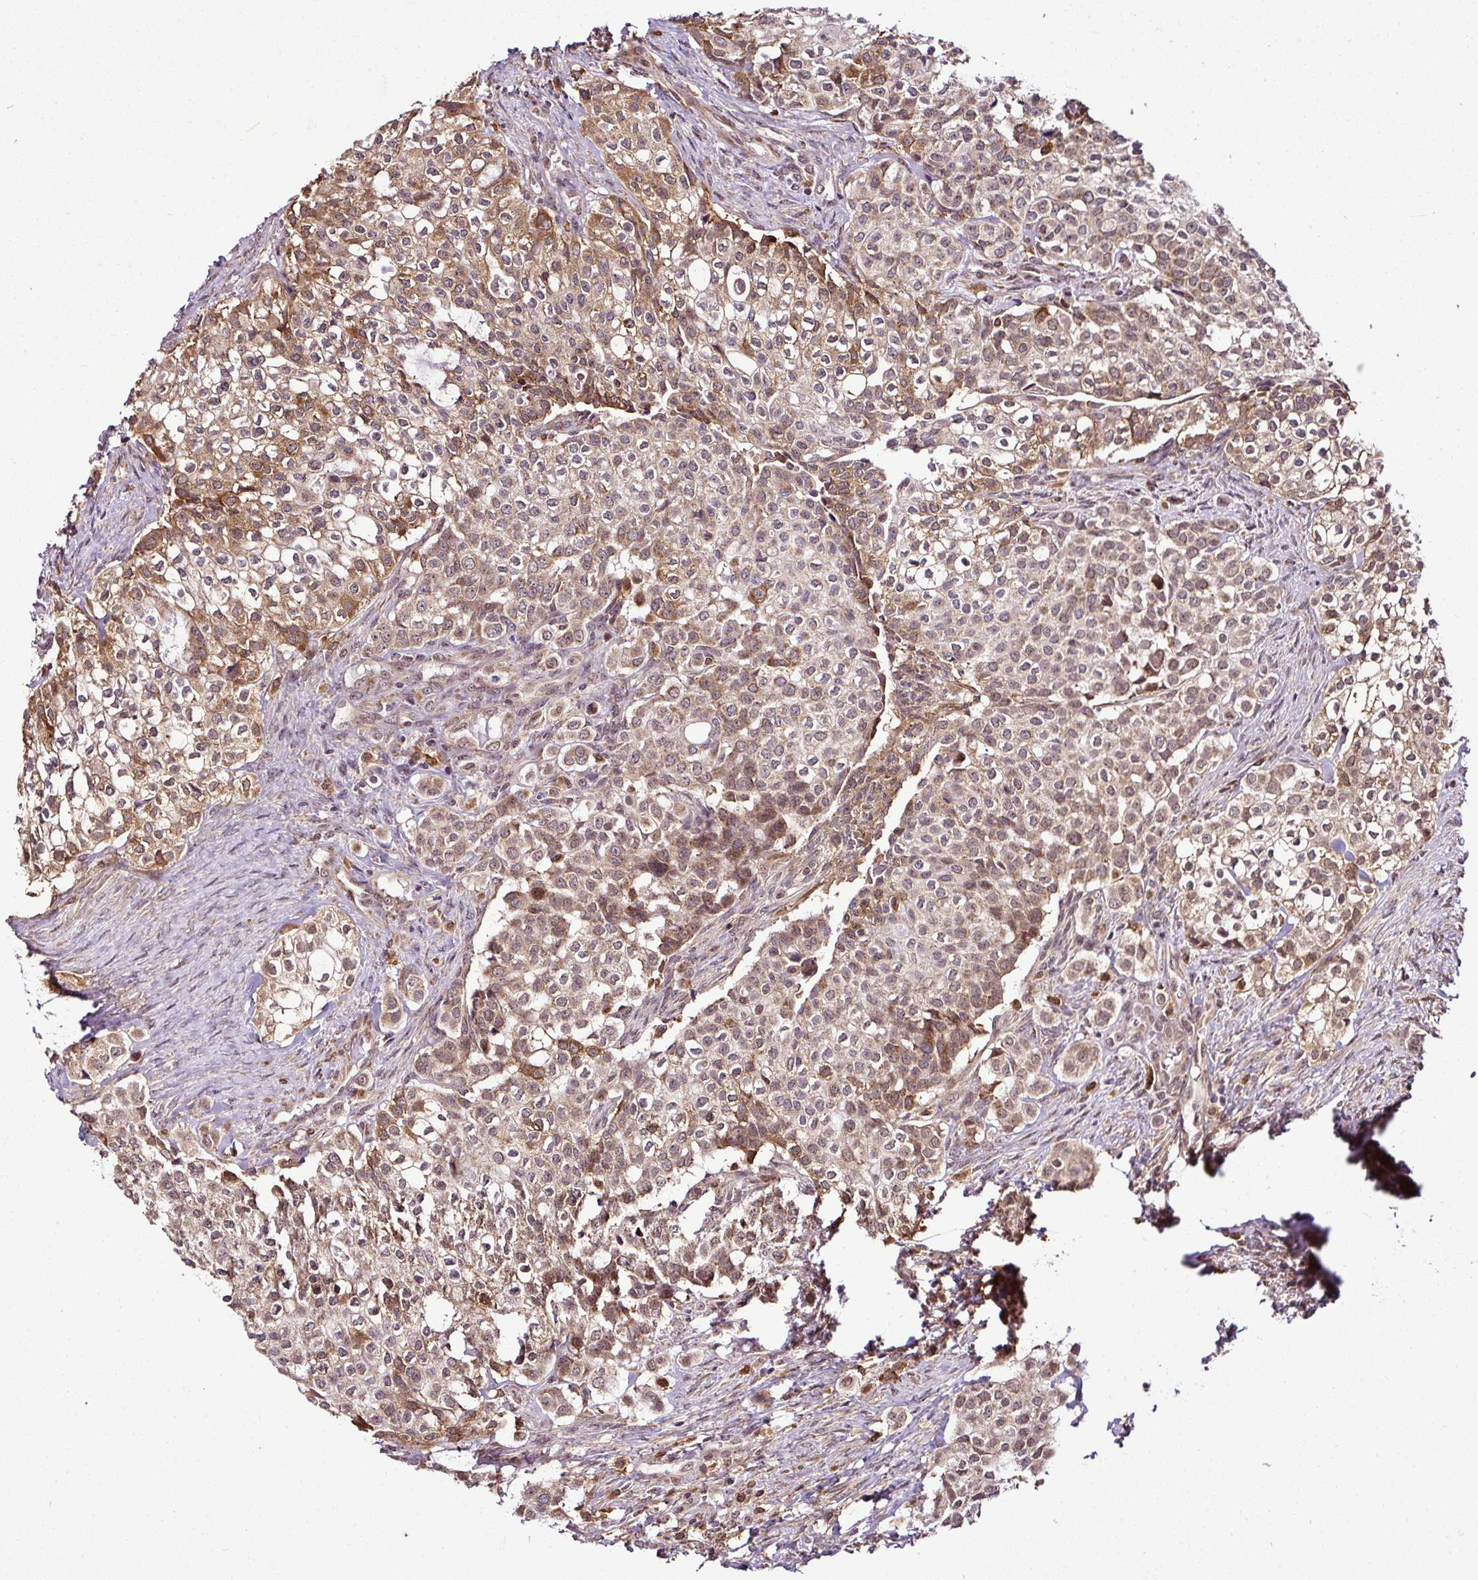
{"staining": {"intensity": "moderate", "quantity": ">75%", "location": "cytoplasmic/membranous,nuclear"}, "tissue": "head and neck cancer", "cell_type": "Tumor cells", "image_type": "cancer", "snomed": [{"axis": "morphology", "description": "Adenocarcinoma, NOS"}, {"axis": "topography", "description": "Head-Neck"}], "caption": "Moderate cytoplasmic/membranous and nuclear expression for a protein is present in approximately >75% of tumor cells of adenocarcinoma (head and neck) using immunohistochemistry (IHC).", "gene": "FAM153A", "patient": {"sex": "male", "age": 81}}